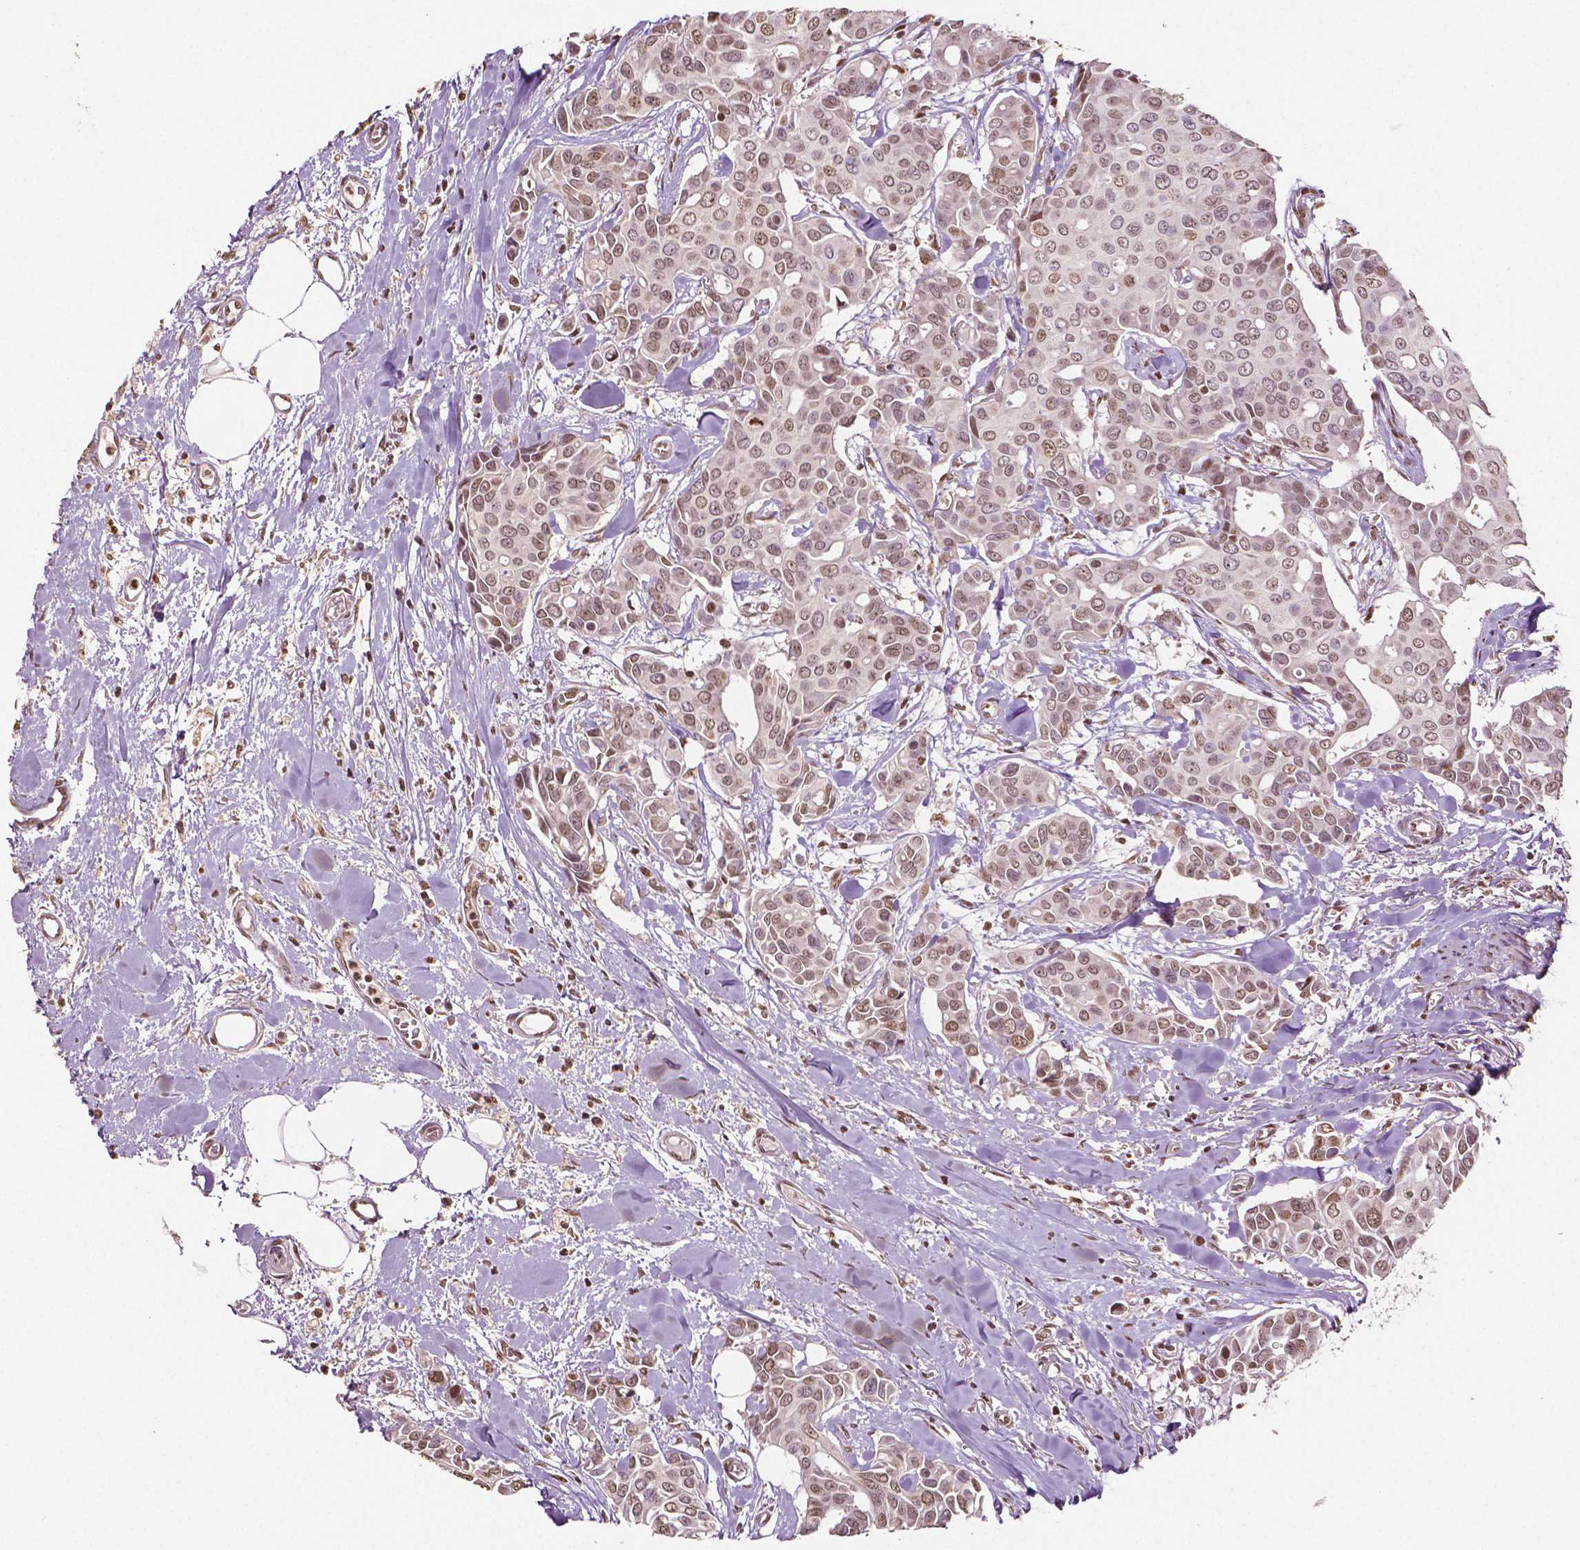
{"staining": {"intensity": "moderate", "quantity": ">75%", "location": "nuclear"}, "tissue": "breast cancer", "cell_type": "Tumor cells", "image_type": "cancer", "snomed": [{"axis": "morphology", "description": "Duct carcinoma"}, {"axis": "topography", "description": "Breast"}], "caption": "Human breast cancer (invasive ductal carcinoma) stained for a protein (brown) demonstrates moderate nuclear positive expression in about >75% of tumor cells.", "gene": "DEK", "patient": {"sex": "female", "age": 54}}